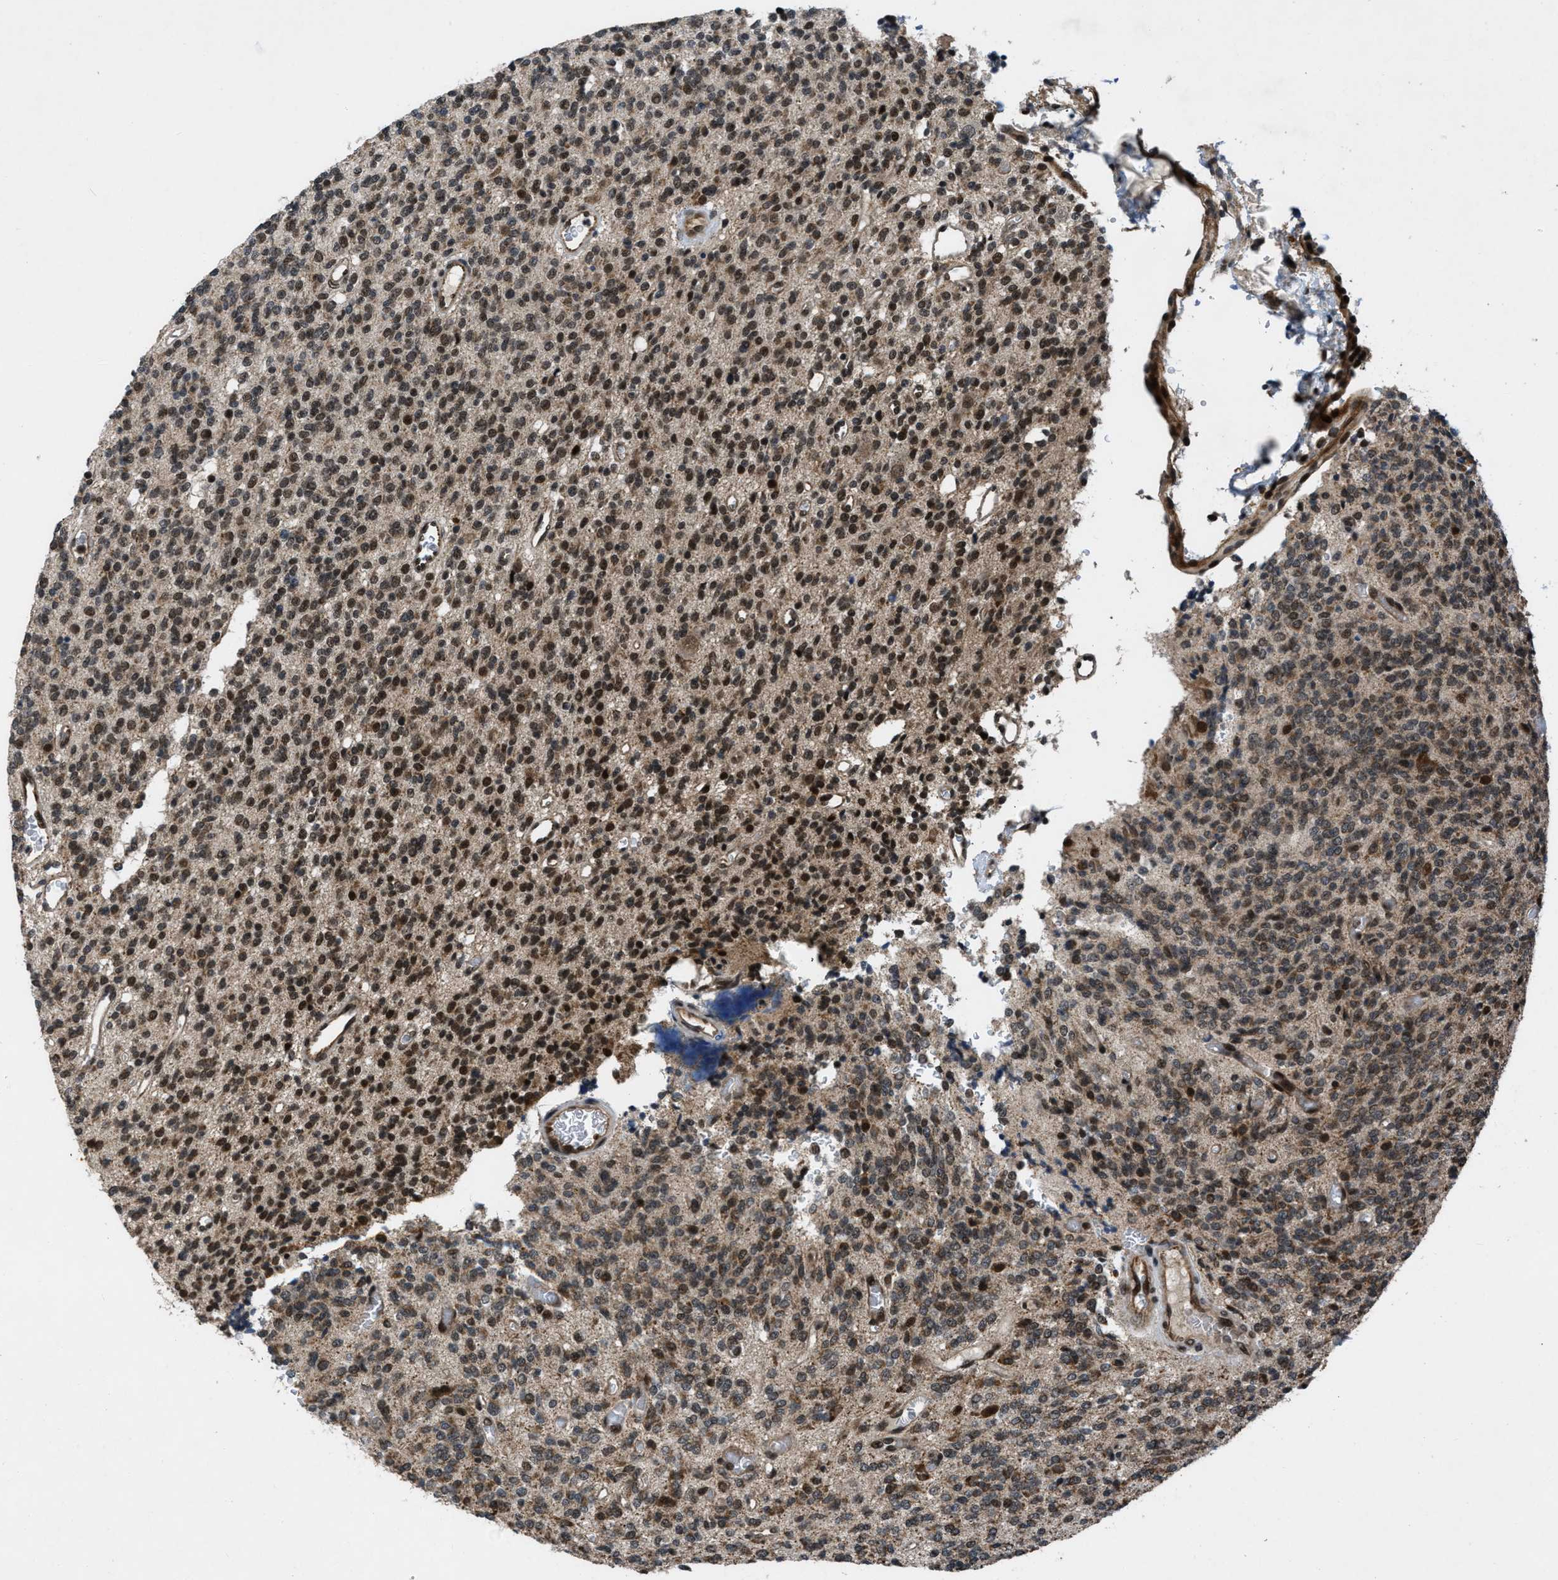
{"staining": {"intensity": "moderate", "quantity": ">75%", "location": "nuclear"}, "tissue": "glioma", "cell_type": "Tumor cells", "image_type": "cancer", "snomed": [{"axis": "morphology", "description": "Glioma, malignant, High grade"}, {"axis": "topography", "description": "Brain"}], "caption": "Immunohistochemistry (IHC) histopathology image of high-grade glioma (malignant) stained for a protein (brown), which reveals medium levels of moderate nuclear expression in about >75% of tumor cells.", "gene": "ZNHIT1", "patient": {"sex": "male", "age": 34}}